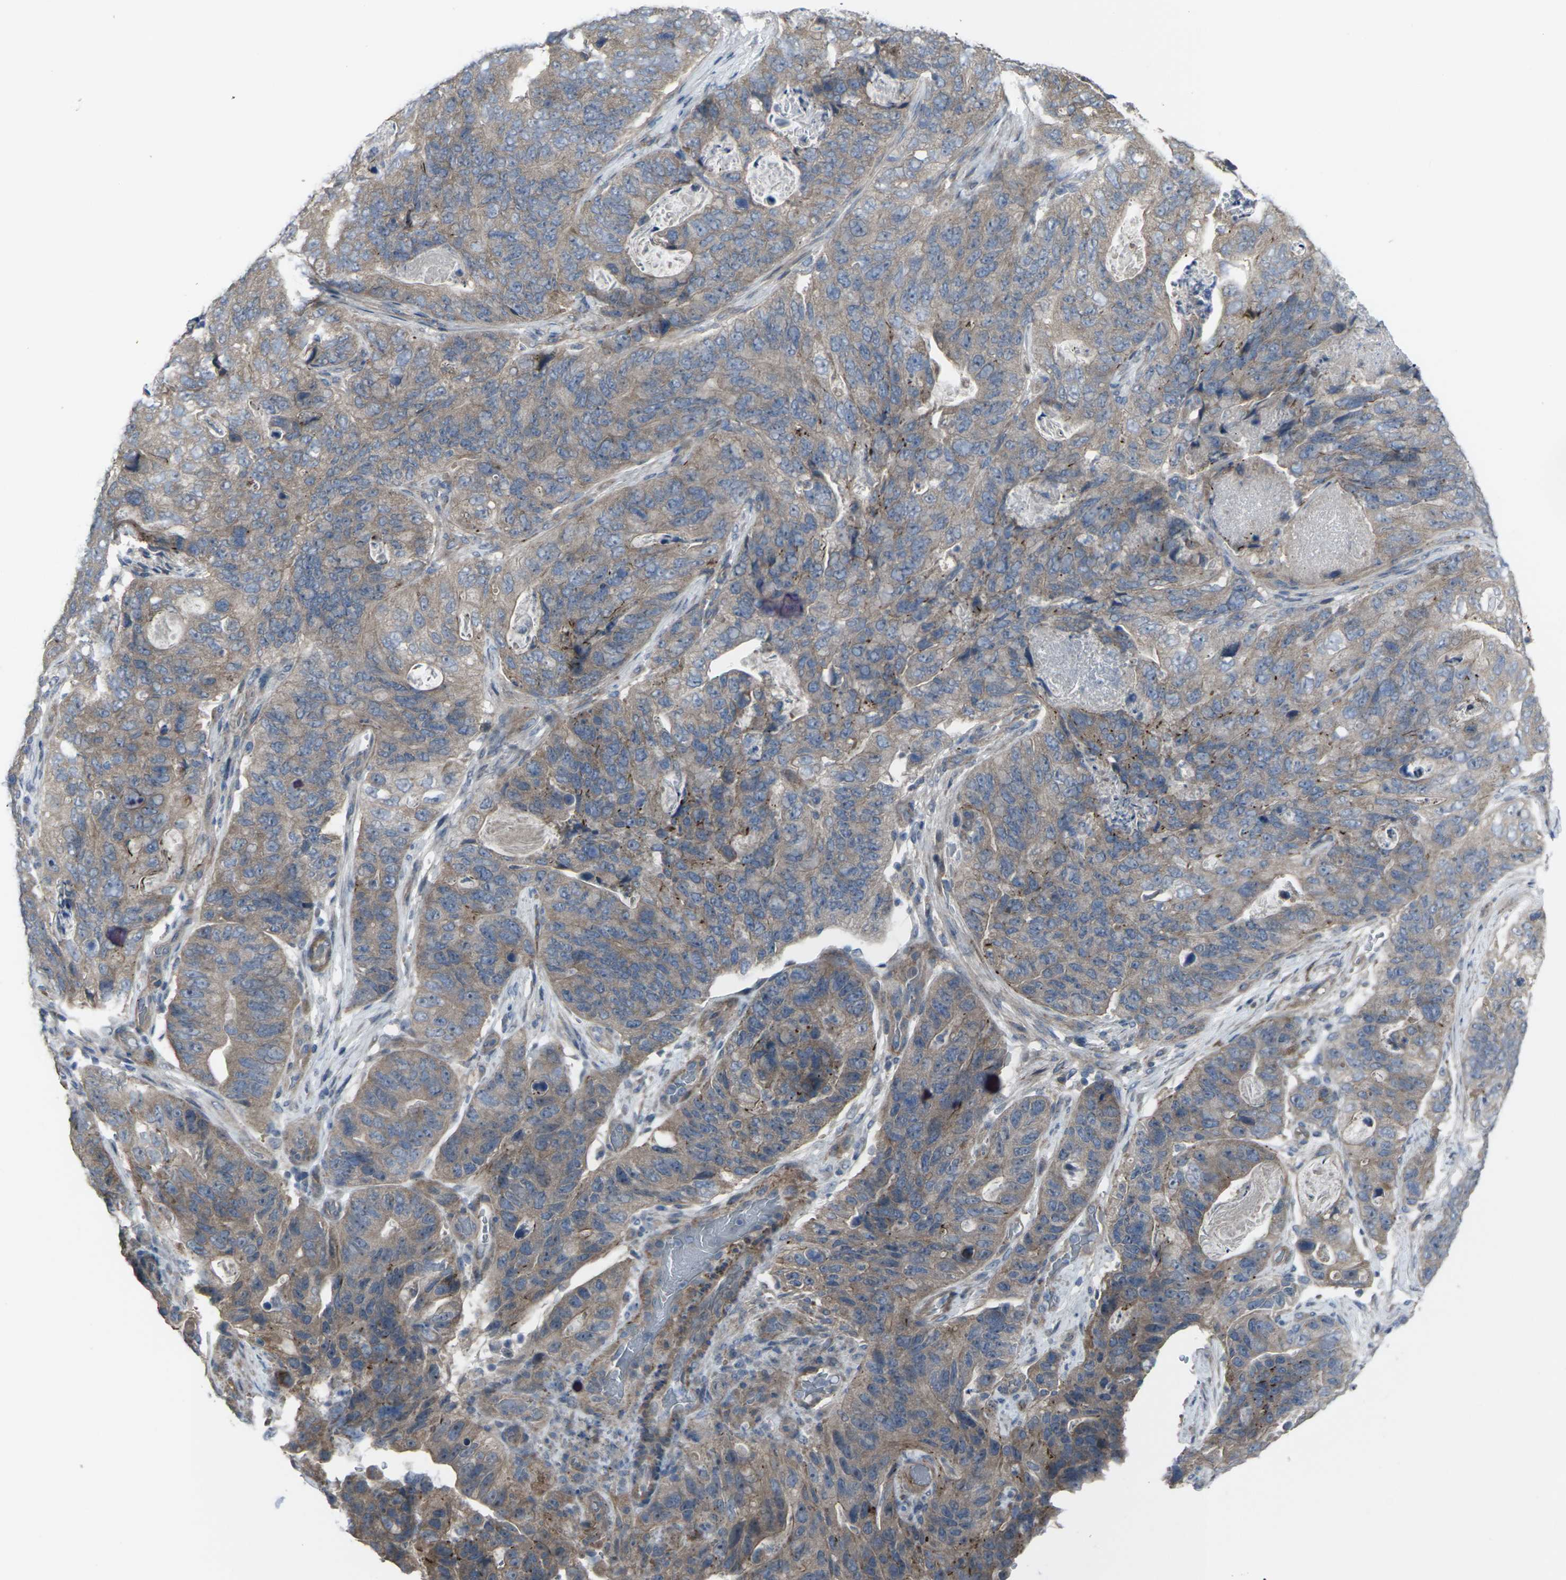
{"staining": {"intensity": "moderate", "quantity": ">75%", "location": "cytoplasmic/membranous"}, "tissue": "stomach cancer", "cell_type": "Tumor cells", "image_type": "cancer", "snomed": [{"axis": "morphology", "description": "Adenocarcinoma, NOS"}, {"axis": "topography", "description": "Stomach"}], "caption": "DAB (3,3'-diaminobenzidine) immunohistochemical staining of human adenocarcinoma (stomach) exhibits moderate cytoplasmic/membranous protein positivity in approximately >75% of tumor cells.", "gene": "CCR10", "patient": {"sex": "female", "age": 89}}